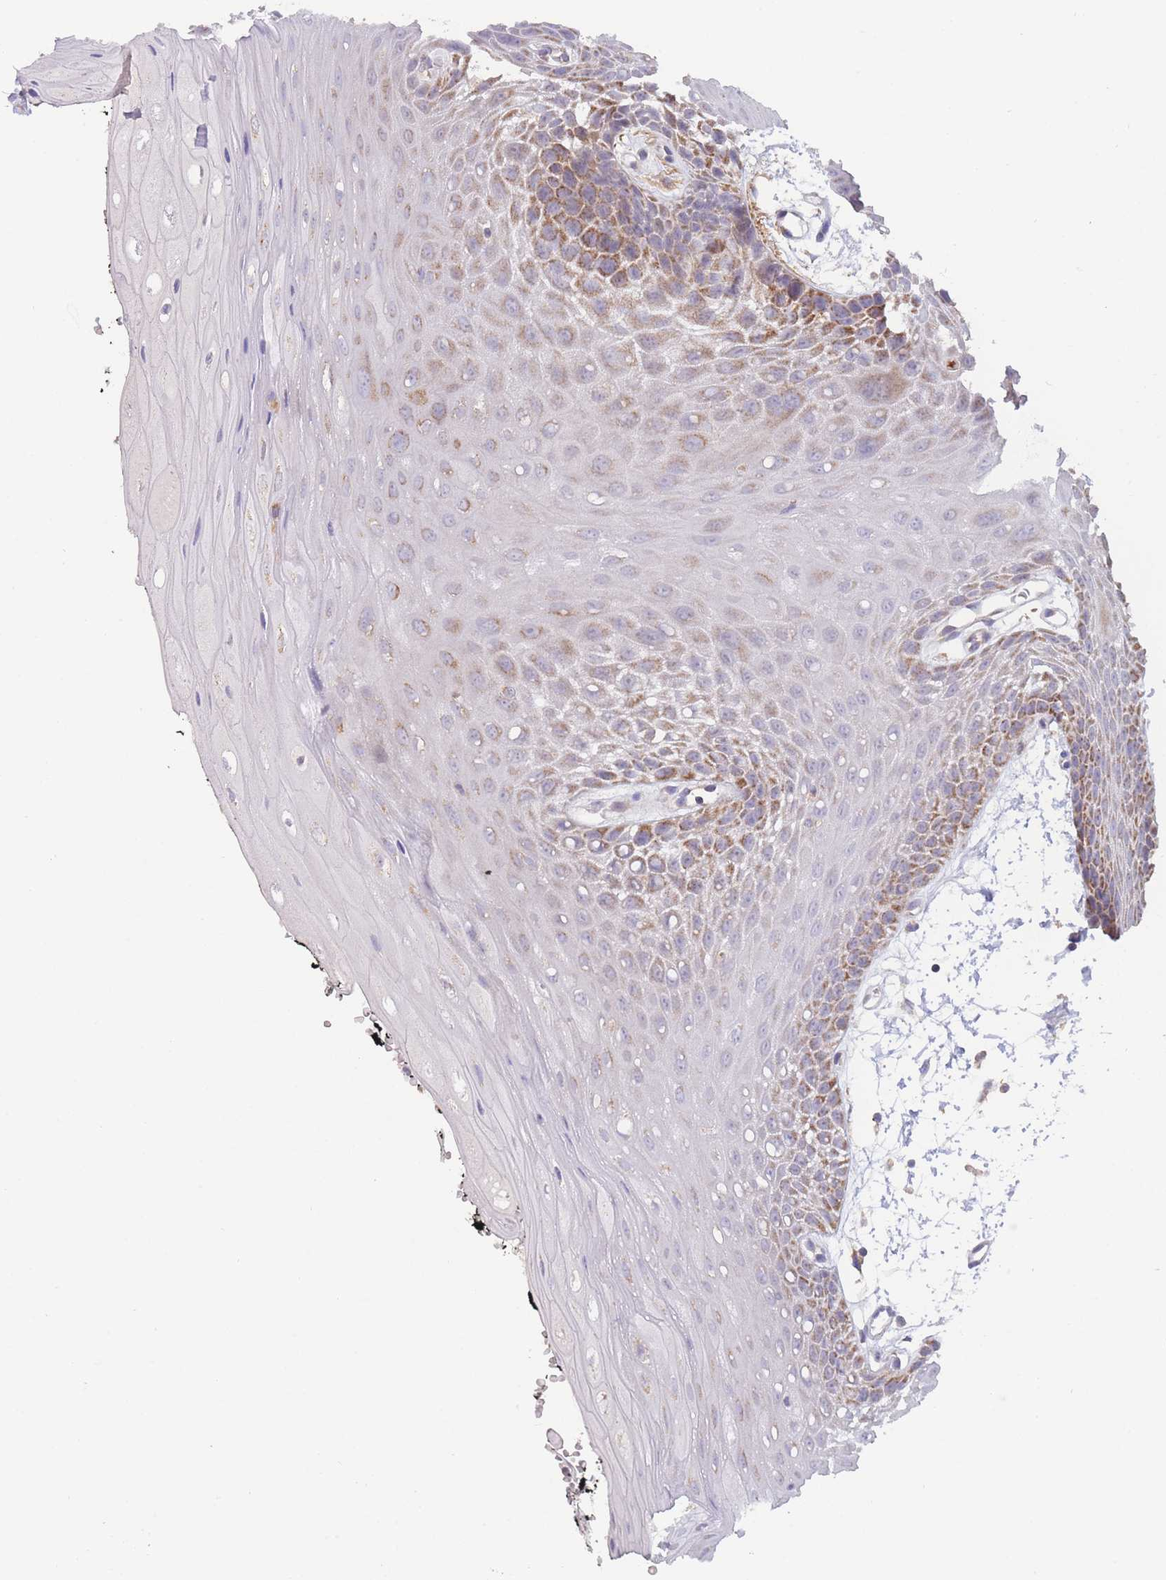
{"staining": {"intensity": "moderate", "quantity": "25%-75%", "location": "cytoplasmic/membranous"}, "tissue": "oral mucosa", "cell_type": "Squamous epithelial cells", "image_type": "normal", "snomed": [{"axis": "morphology", "description": "Normal tissue, NOS"}, {"axis": "topography", "description": "Oral tissue"}, {"axis": "topography", "description": "Tounge, NOS"}], "caption": "This image demonstrates immunohistochemistry staining of normal human oral mucosa, with medium moderate cytoplasmic/membranous staining in about 25%-75% of squamous epithelial cells.", "gene": "SLC25A42", "patient": {"sex": "female", "age": 59}}